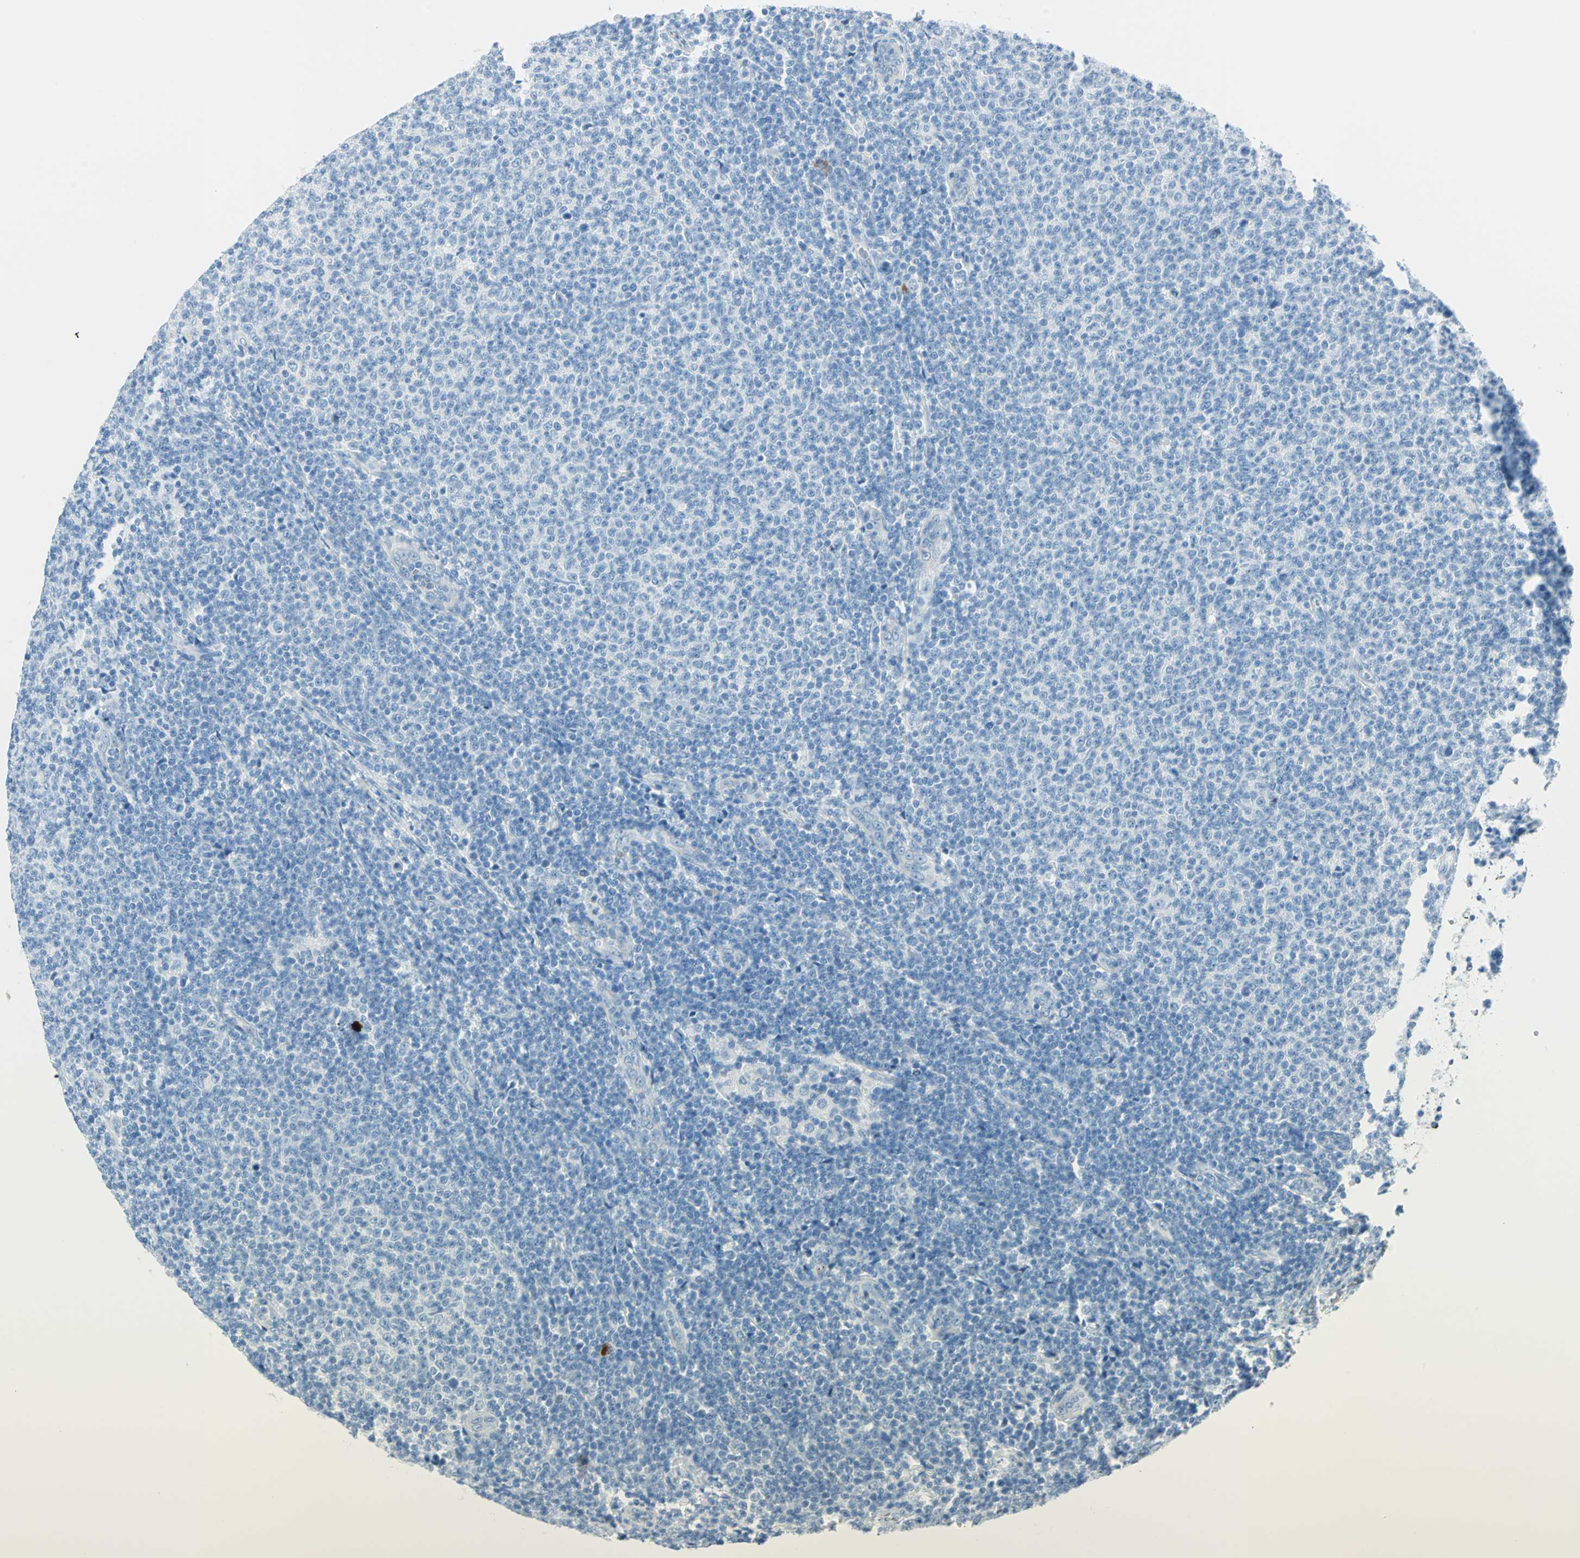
{"staining": {"intensity": "negative", "quantity": "none", "location": "none"}, "tissue": "lymphoma", "cell_type": "Tumor cells", "image_type": "cancer", "snomed": [{"axis": "morphology", "description": "Malignant lymphoma, non-Hodgkin's type, Low grade"}, {"axis": "topography", "description": "Lymph node"}], "caption": "Immunohistochemistry (IHC) of human low-grade malignant lymphoma, non-Hodgkin's type reveals no positivity in tumor cells. The staining was performed using DAB (3,3'-diaminobenzidine) to visualize the protein expression in brown, while the nuclei were stained in blue with hematoxylin (Magnification: 20x).", "gene": "MLLT10", "patient": {"sex": "male", "age": 66}}